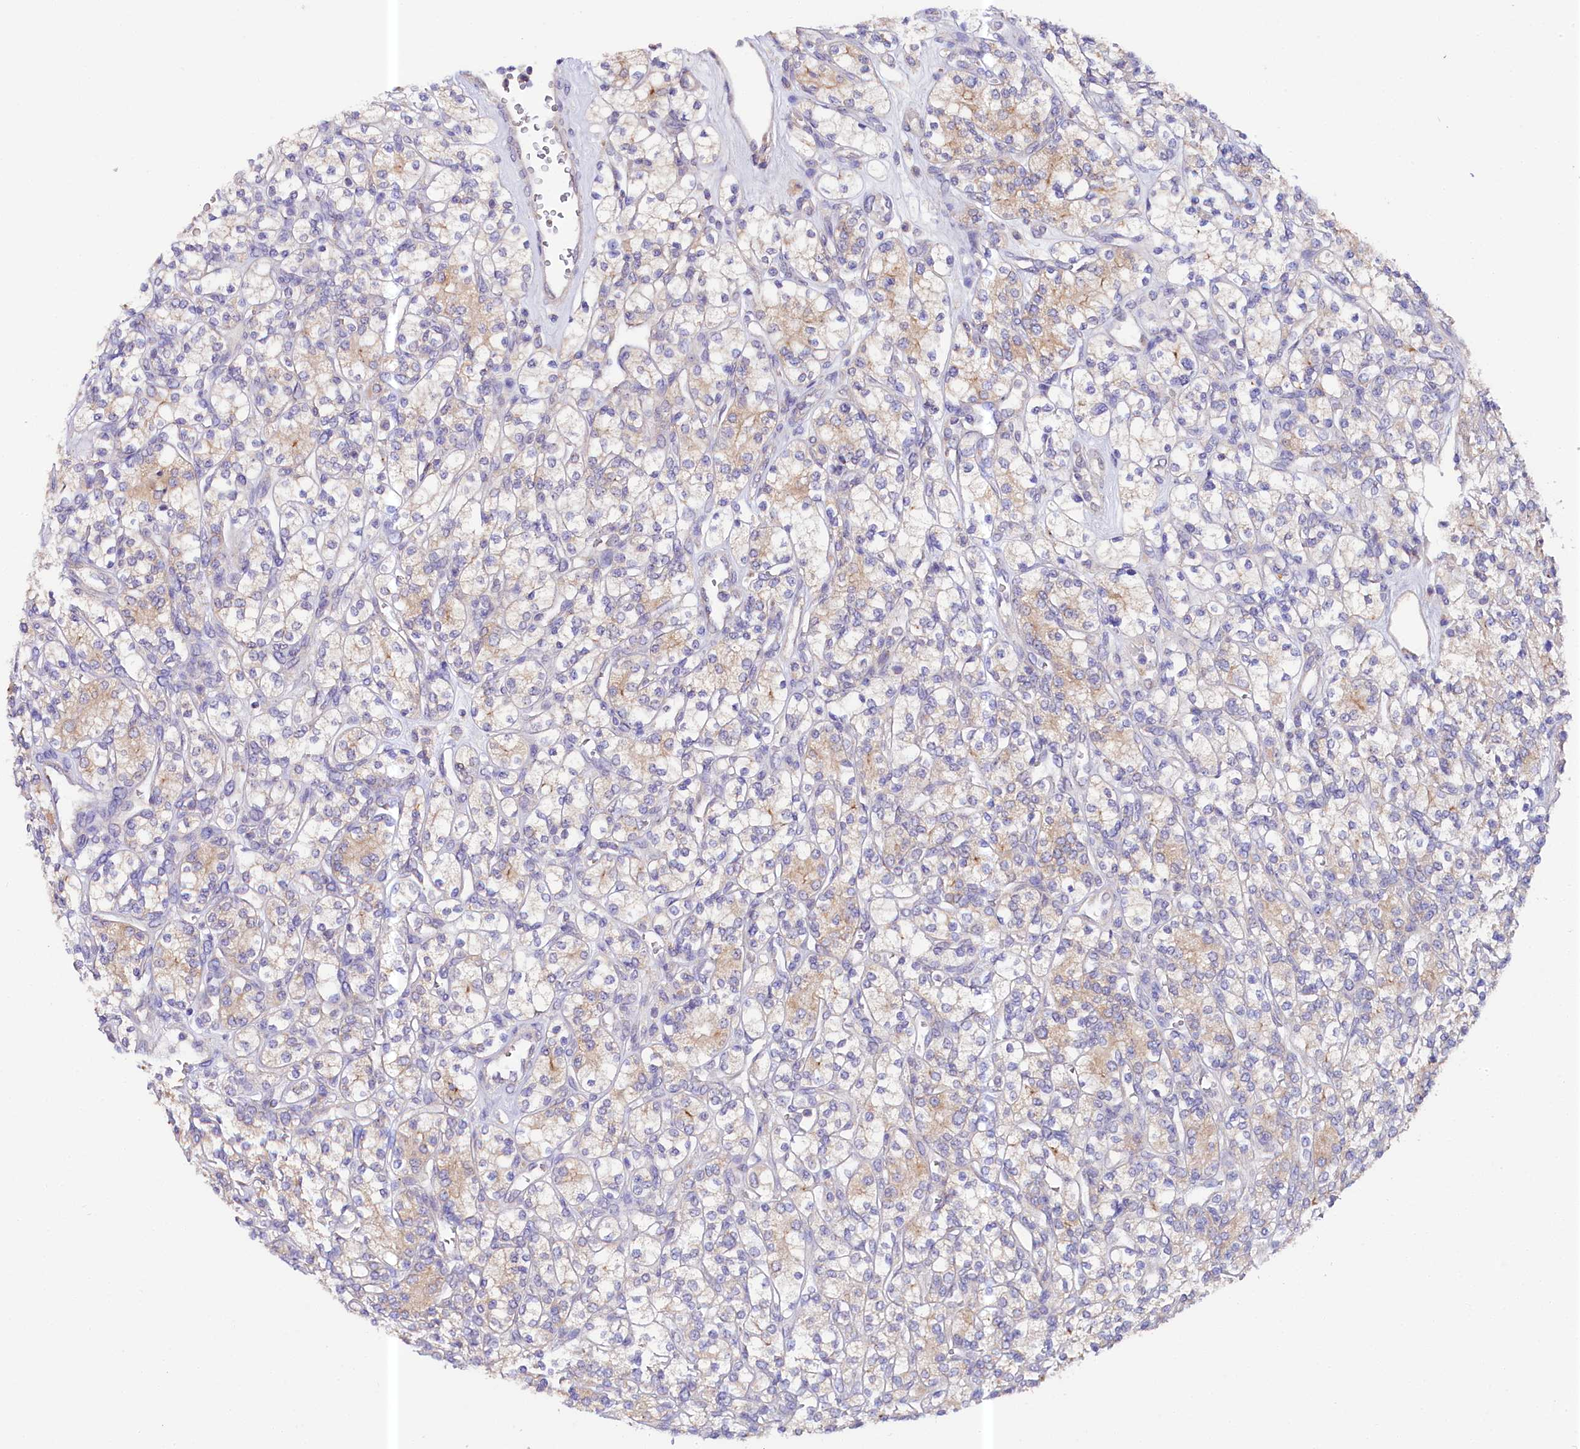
{"staining": {"intensity": "weak", "quantity": "25%-75%", "location": "cytoplasmic/membranous"}, "tissue": "renal cancer", "cell_type": "Tumor cells", "image_type": "cancer", "snomed": [{"axis": "morphology", "description": "Adenocarcinoma, NOS"}, {"axis": "topography", "description": "Kidney"}], "caption": "This photomicrograph reveals immunohistochemistry (IHC) staining of renal cancer, with low weak cytoplasmic/membranous staining in approximately 25%-75% of tumor cells.", "gene": "CEP295", "patient": {"sex": "male", "age": 77}}